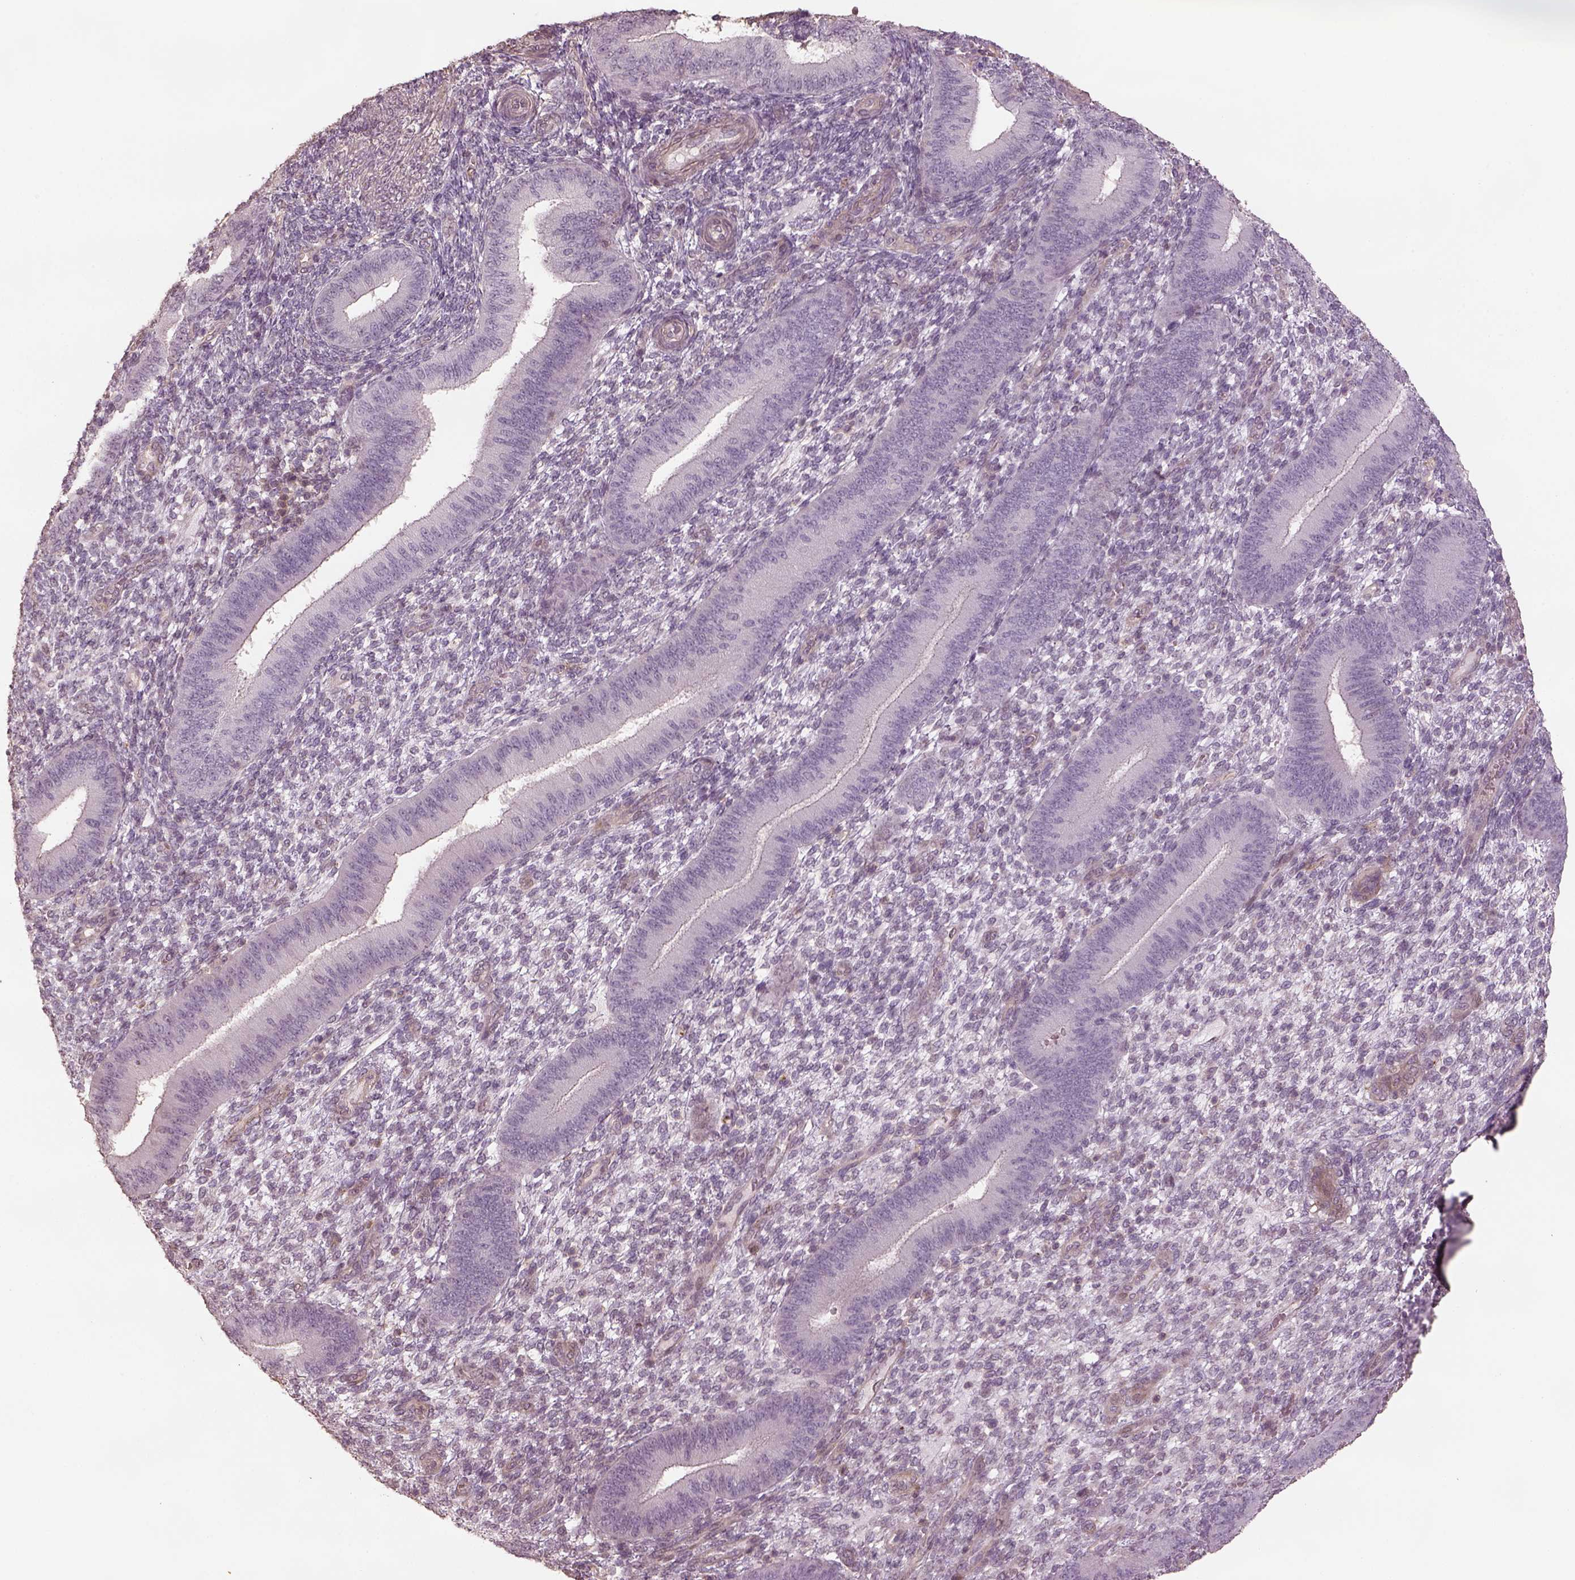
{"staining": {"intensity": "negative", "quantity": "none", "location": "none"}, "tissue": "endometrium", "cell_type": "Cells in endometrial stroma", "image_type": "normal", "snomed": [{"axis": "morphology", "description": "Normal tissue, NOS"}, {"axis": "topography", "description": "Endometrium"}], "caption": "Immunohistochemistry photomicrograph of unremarkable endometrium: human endometrium stained with DAB (3,3'-diaminobenzidine) reveals no significant protein positivity in cells in endometrial stroma. The staining is performed using DAB (3,3'-diaminobenzidine) brown chromogen with nuclei counter-stained in using hematoxylin.", "gene": "LIN7A", "patient": {"sex": "female", "age": 39}}